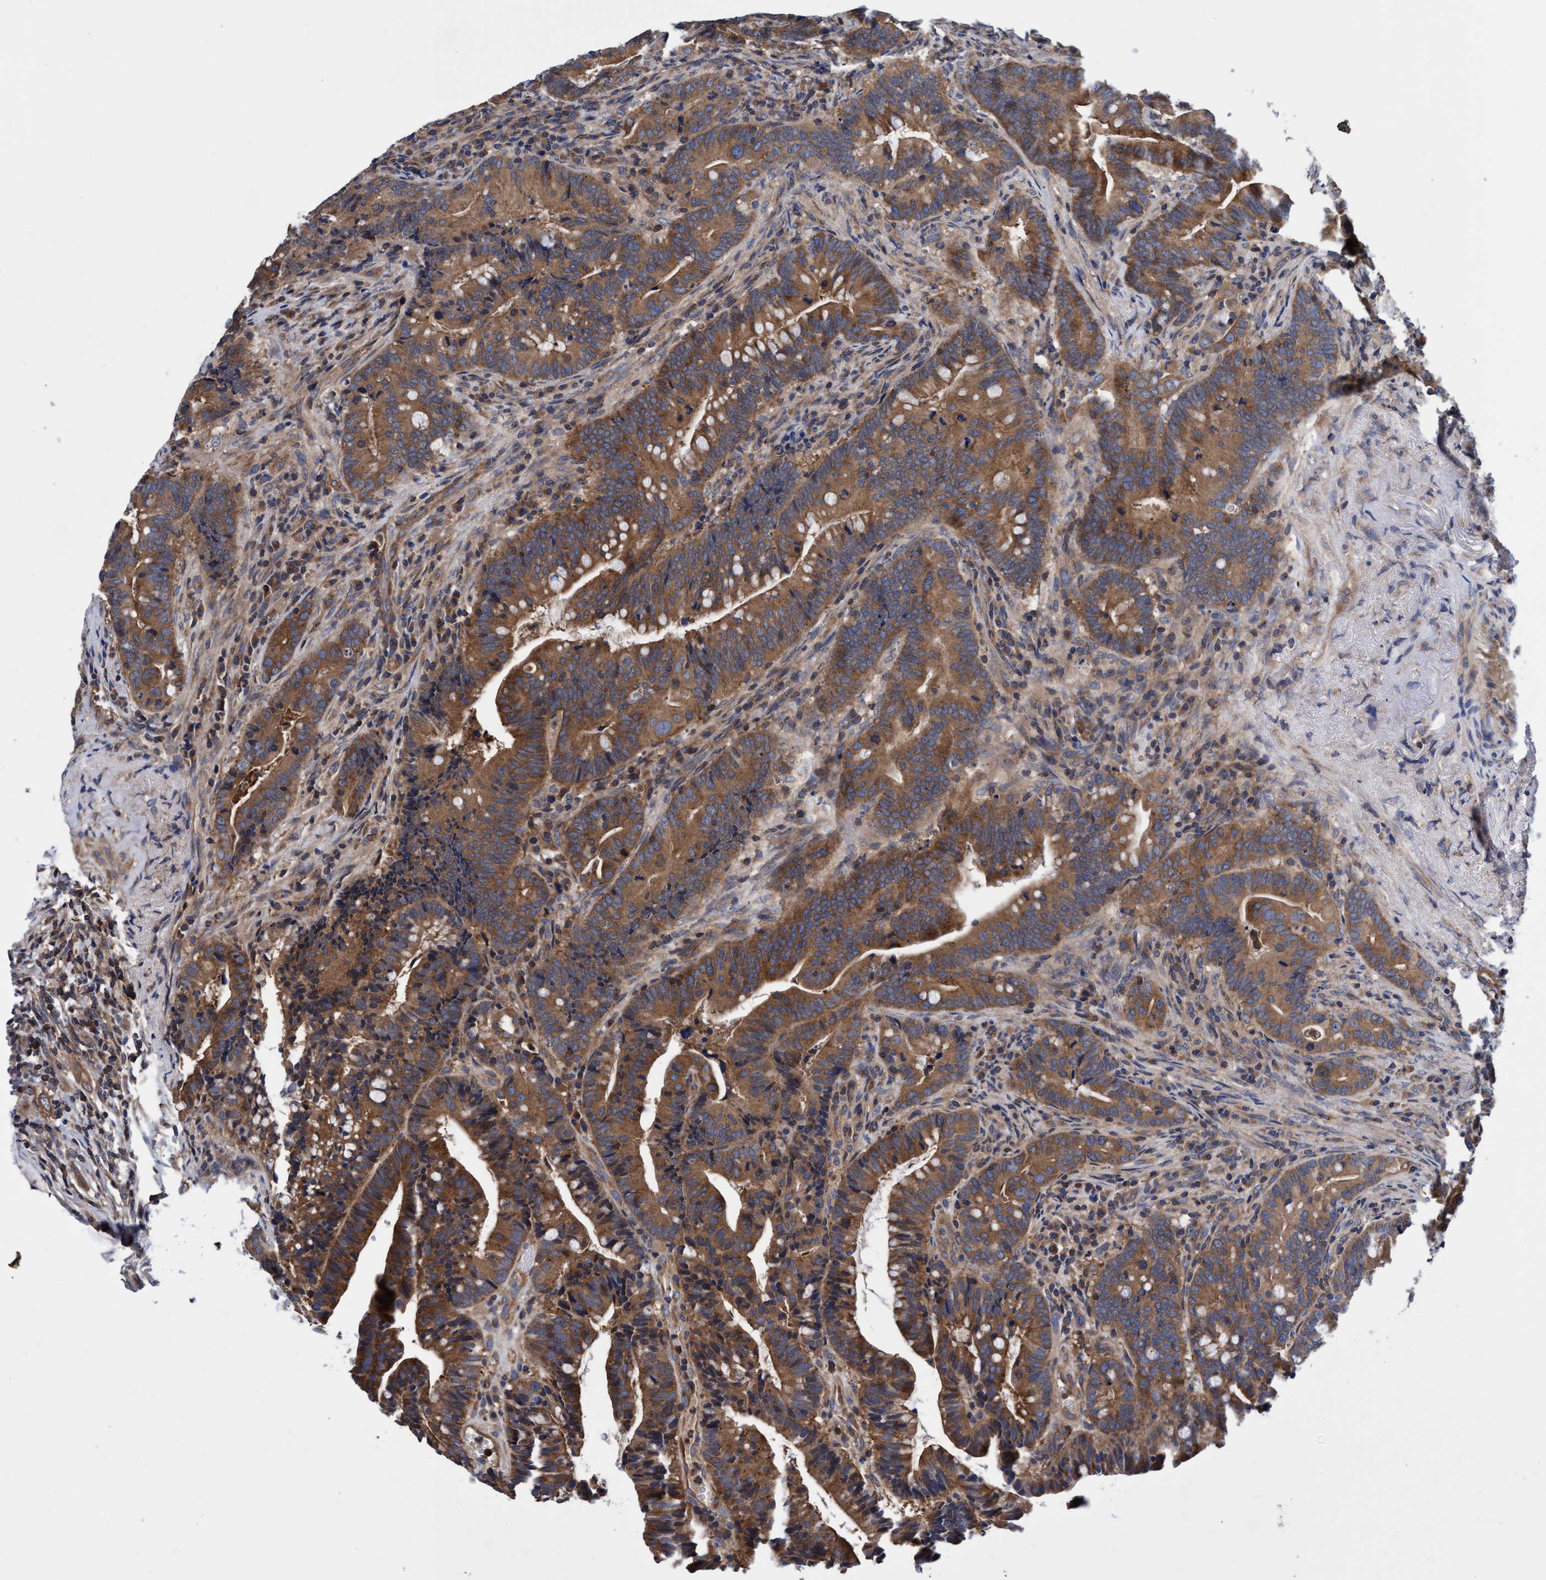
{"staining": {"intensity": "moderate", "quantity": ">75%", "location": "cytoplasmic/membranous"}, "tissue": "colorectal cancer", "cell_type": "Tumor cells", "image_type": "cancer", "snomed": [{"axis": "morphology", "description": "Adenocarcinoma, NOS"}, {"axis": "topography", "description": "Colon"}], "caption": "Brown immunohistochemical staining in colorectal cancer exhibits moderate cytoplasmic/membranous positivity in about >75% of tumor cells.", "gene": "CALCOCO2", "patient": {"sex": "female", "age": 66}}